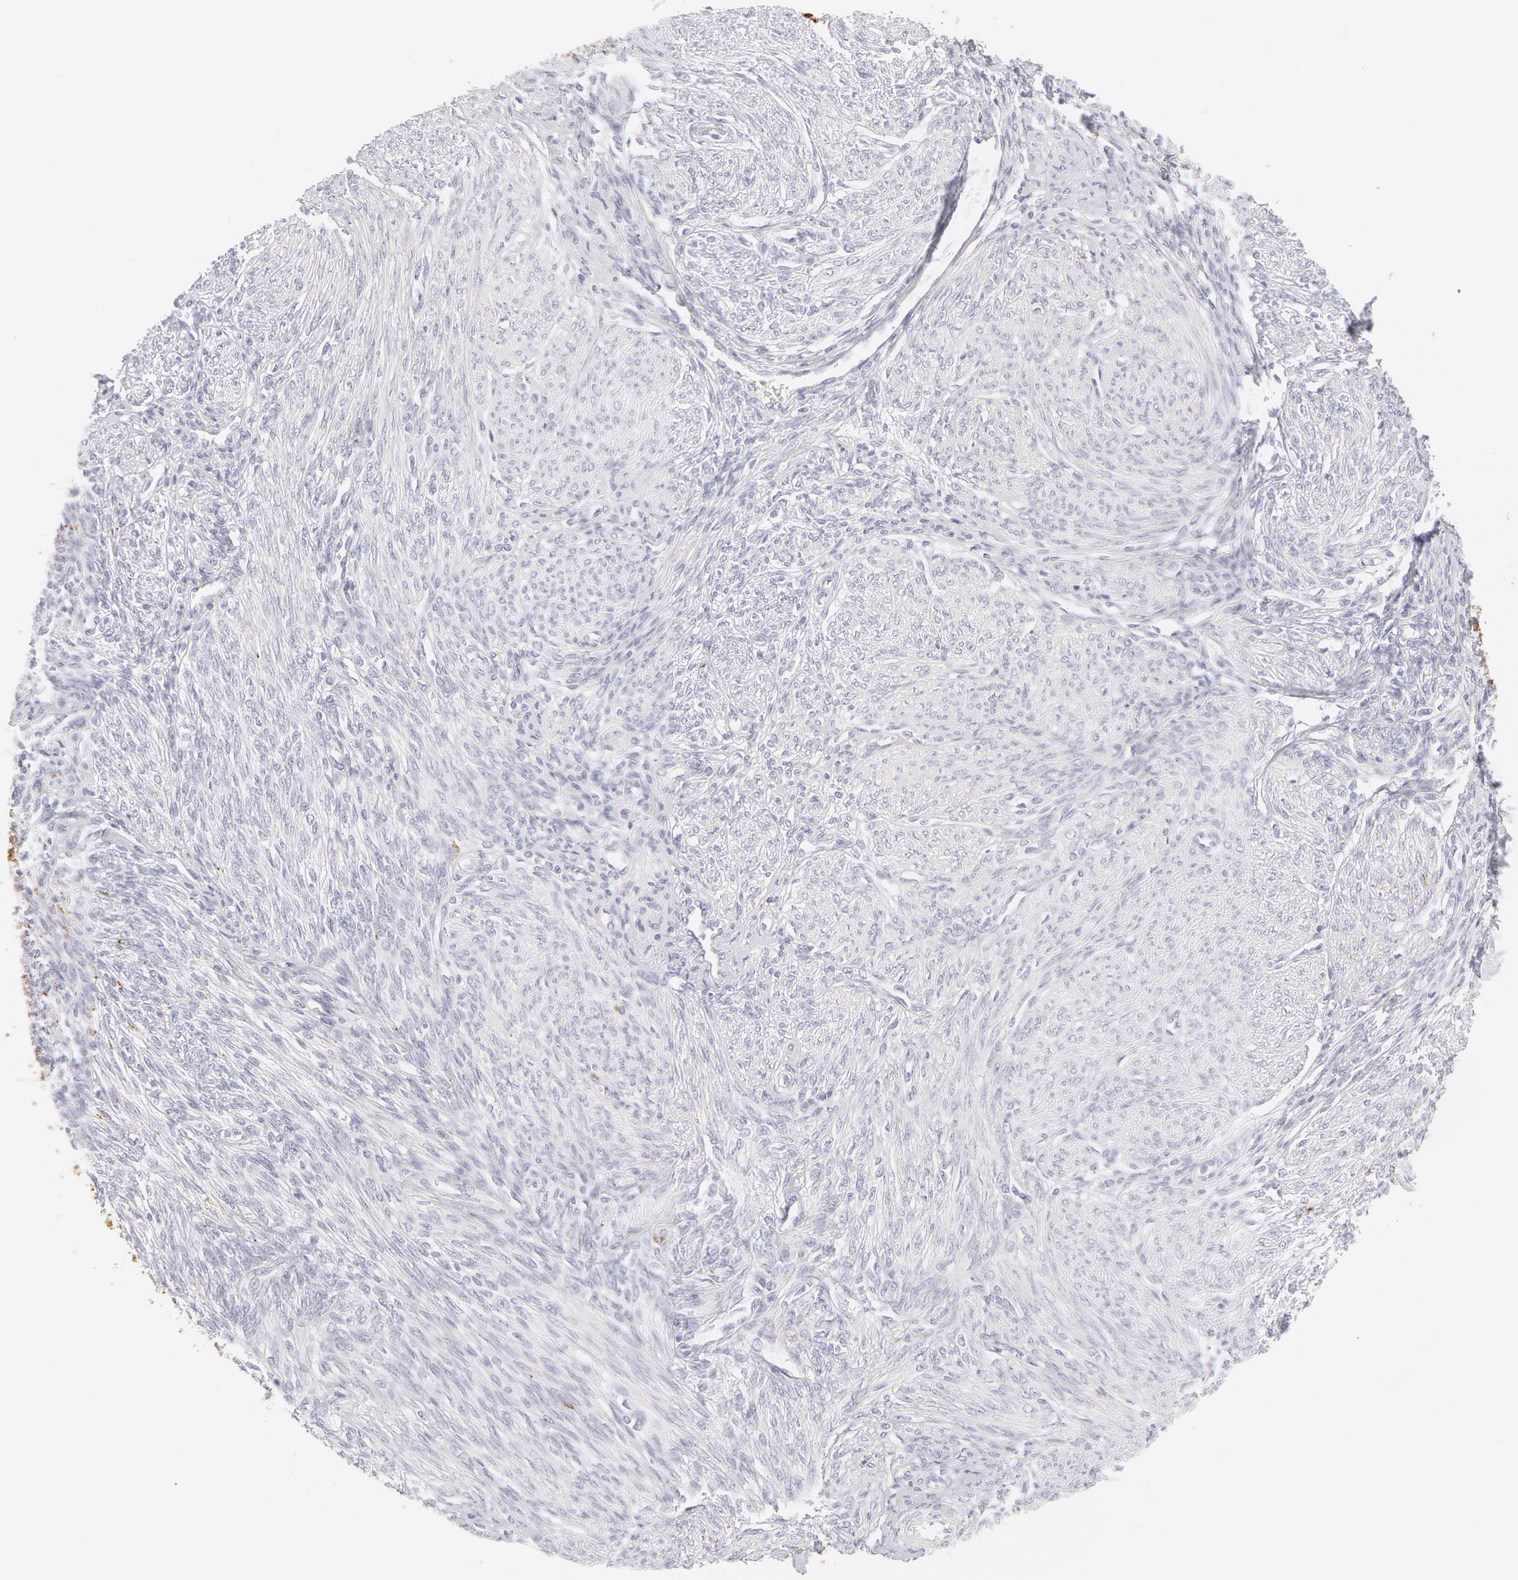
{"staining": {"intensity": "negative", "quantity": "none", "location": "none"}, "tissue": "endometrium", "cell_type": "Cells in endometrial stroma", "image_type": "normal", "snomed": [{"axis": "morphology", "description": "Normal tissue, NOS"}, {"axis": "topography", "description": "Endometrium"}], "caption": "Endometrium was stained to show a protein in brown. There is no significant positivity in cells in endometrial stroma. The staining was performed using DAB to visualize the protein expression in brown, while the nuclei were stained in blue with hematoxylin (Magnification: 20x).", "gene": "KRT8", "patient": {"sex": "female", "age": 82}}